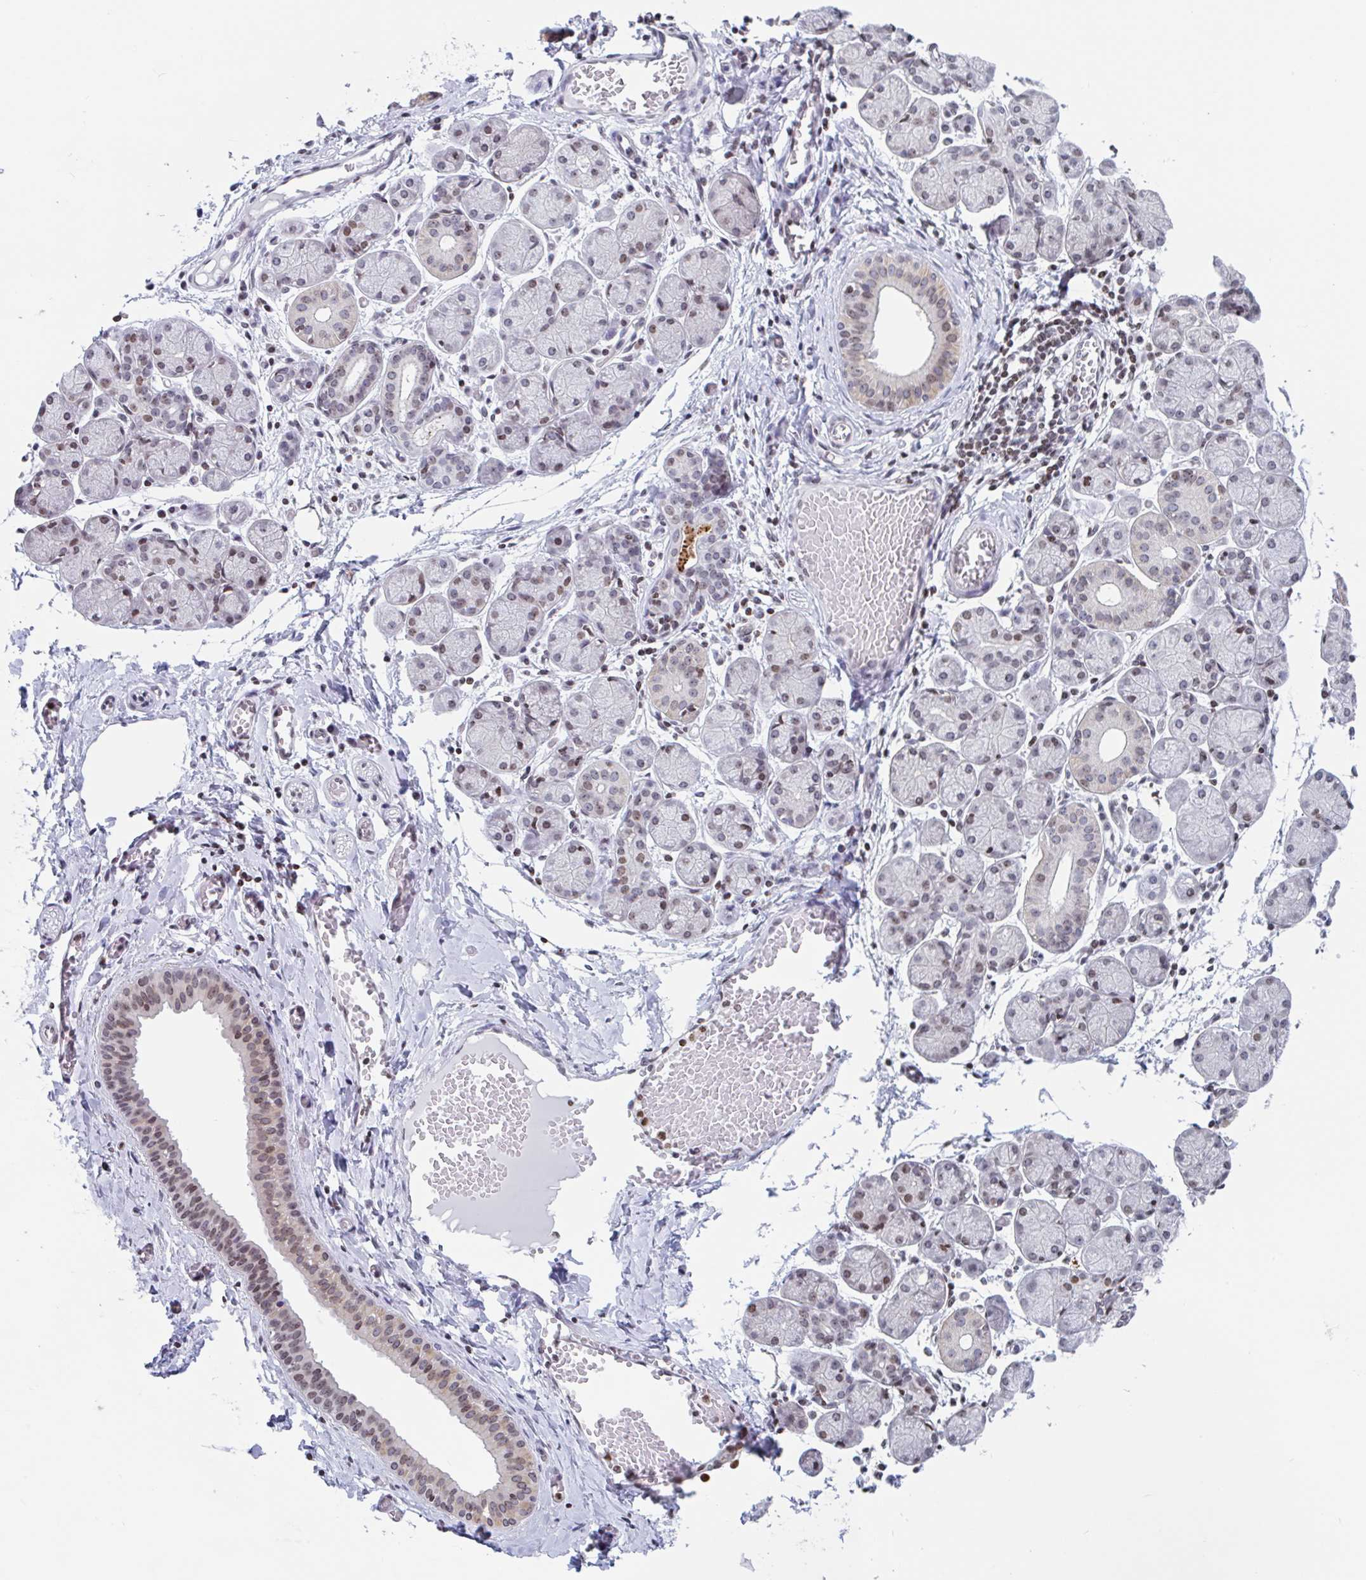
{"staining": {"intensity": "weak", "quantity": "25%-75%", "location": "nuclear"}, "tissue": "salivary gland", "cell_type": "Glandular cells", "image_type": "normal", "snomed": [{"axis": "morphology", "description": "Normal tissue, NOS"}, {"axis": "topography", "description": "Salivary gland"}], "caption": "High-power microscopy captured an immunohistochemistry (IHC) micrograph of benign salivary gland, revealing weak nuclear positivity in about 25%-75% of glandular cells.", "gene": "NOL6", "patient": {"sex": "female", "age": 24}}